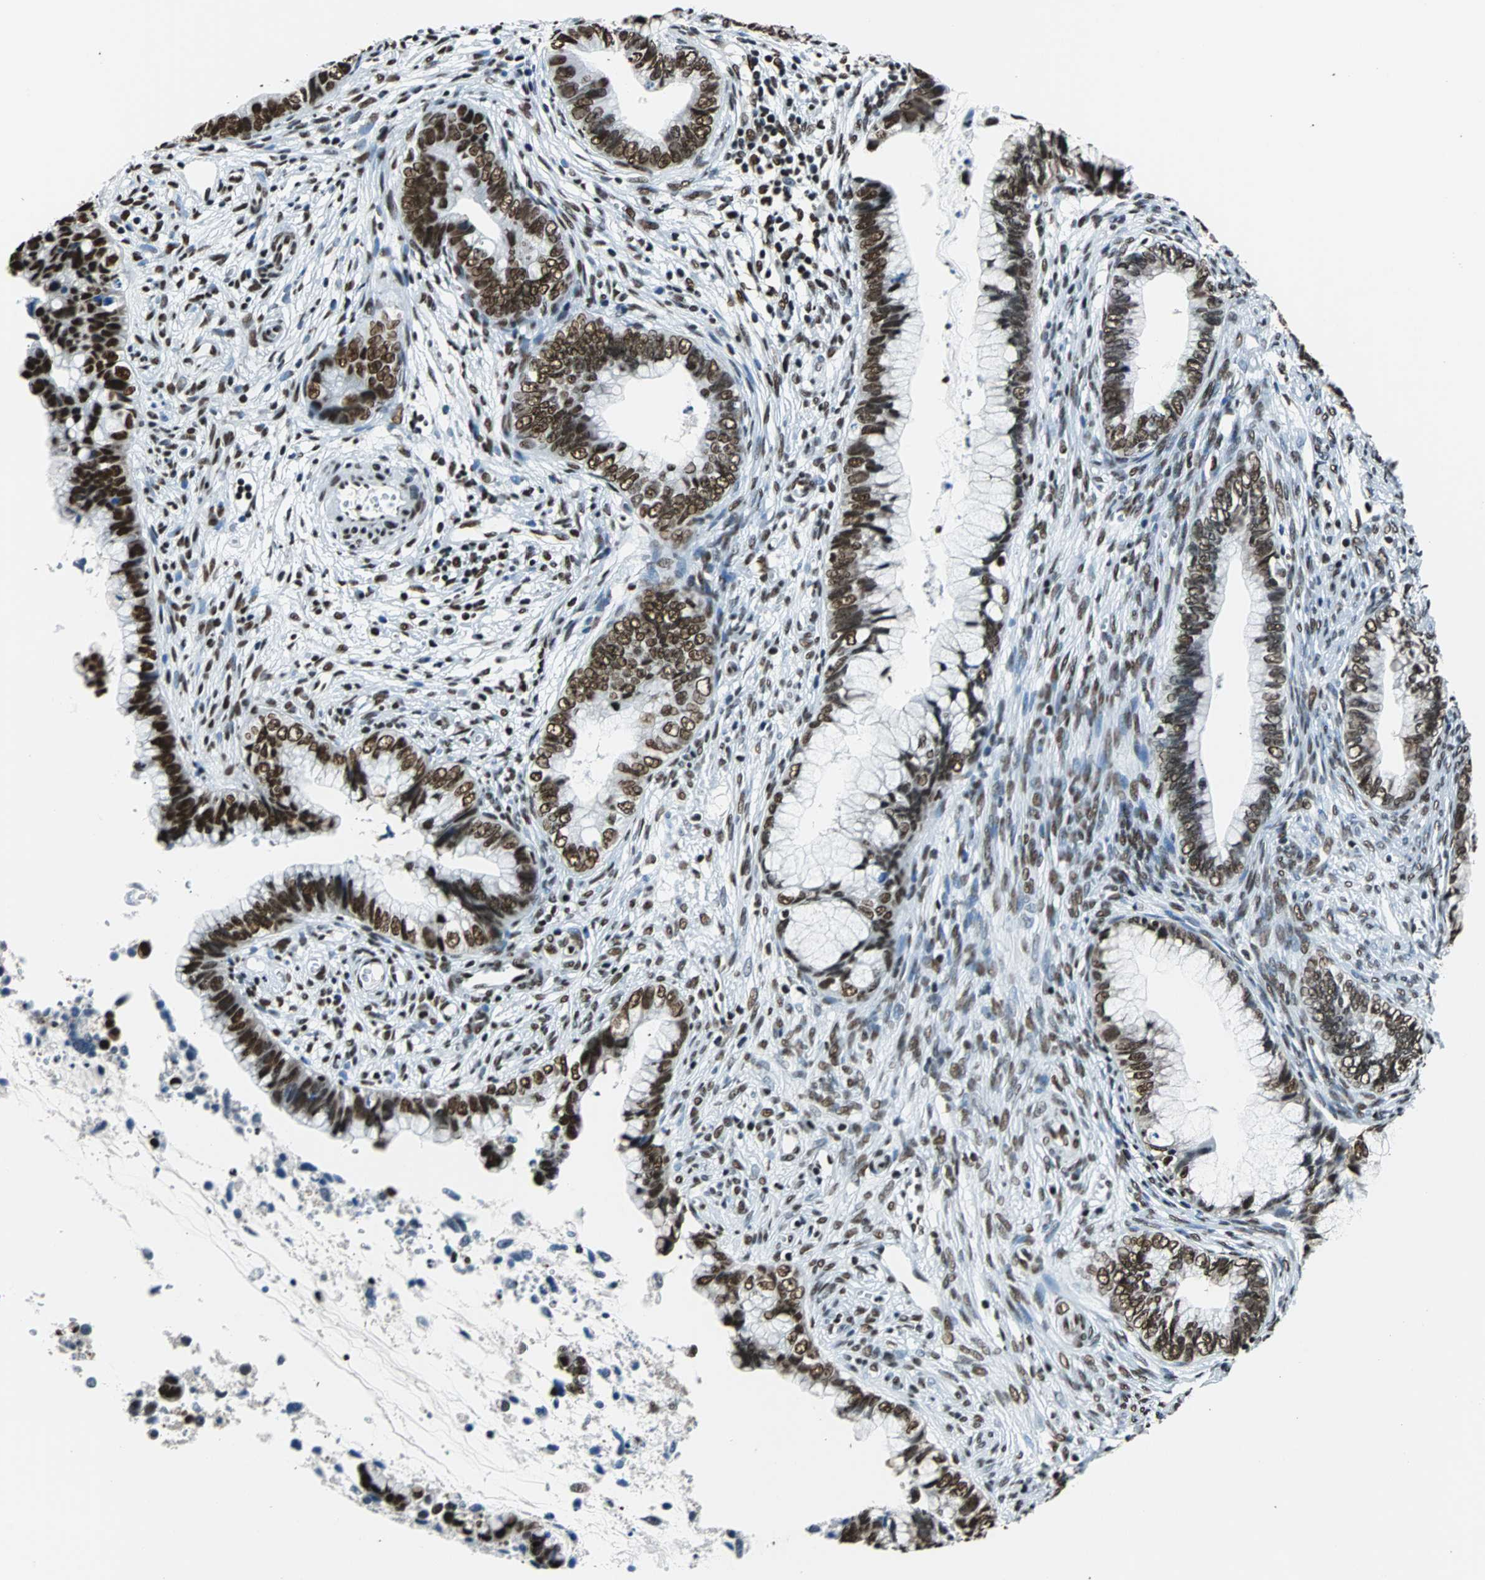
{"staining": {"intensity": "strong", "quantity": ">75%", "location": "cytoplasmic/membranous,nuclear"}, "tissue": "cervical cancer", "cell_type": "Tumor cells", "image_type": "cancer", "snomed": [{"axis": "morphology", "description": "Adenocarcinoma, NOS"}, {"axis": "topography", "description": "Cervix"}], "caption": "A high-resolution photomicrograph shows IHC staining of cervical adenocarcinoma, which demonstrates strong cytoplasmic/membranous and nuclear staining in about >75% of tumor cells. (DAB IHC, brown staining for protein, blue staining for nuclei).", "gene": "FUBP1", "patient": {"sex": "female", "age": 44}}